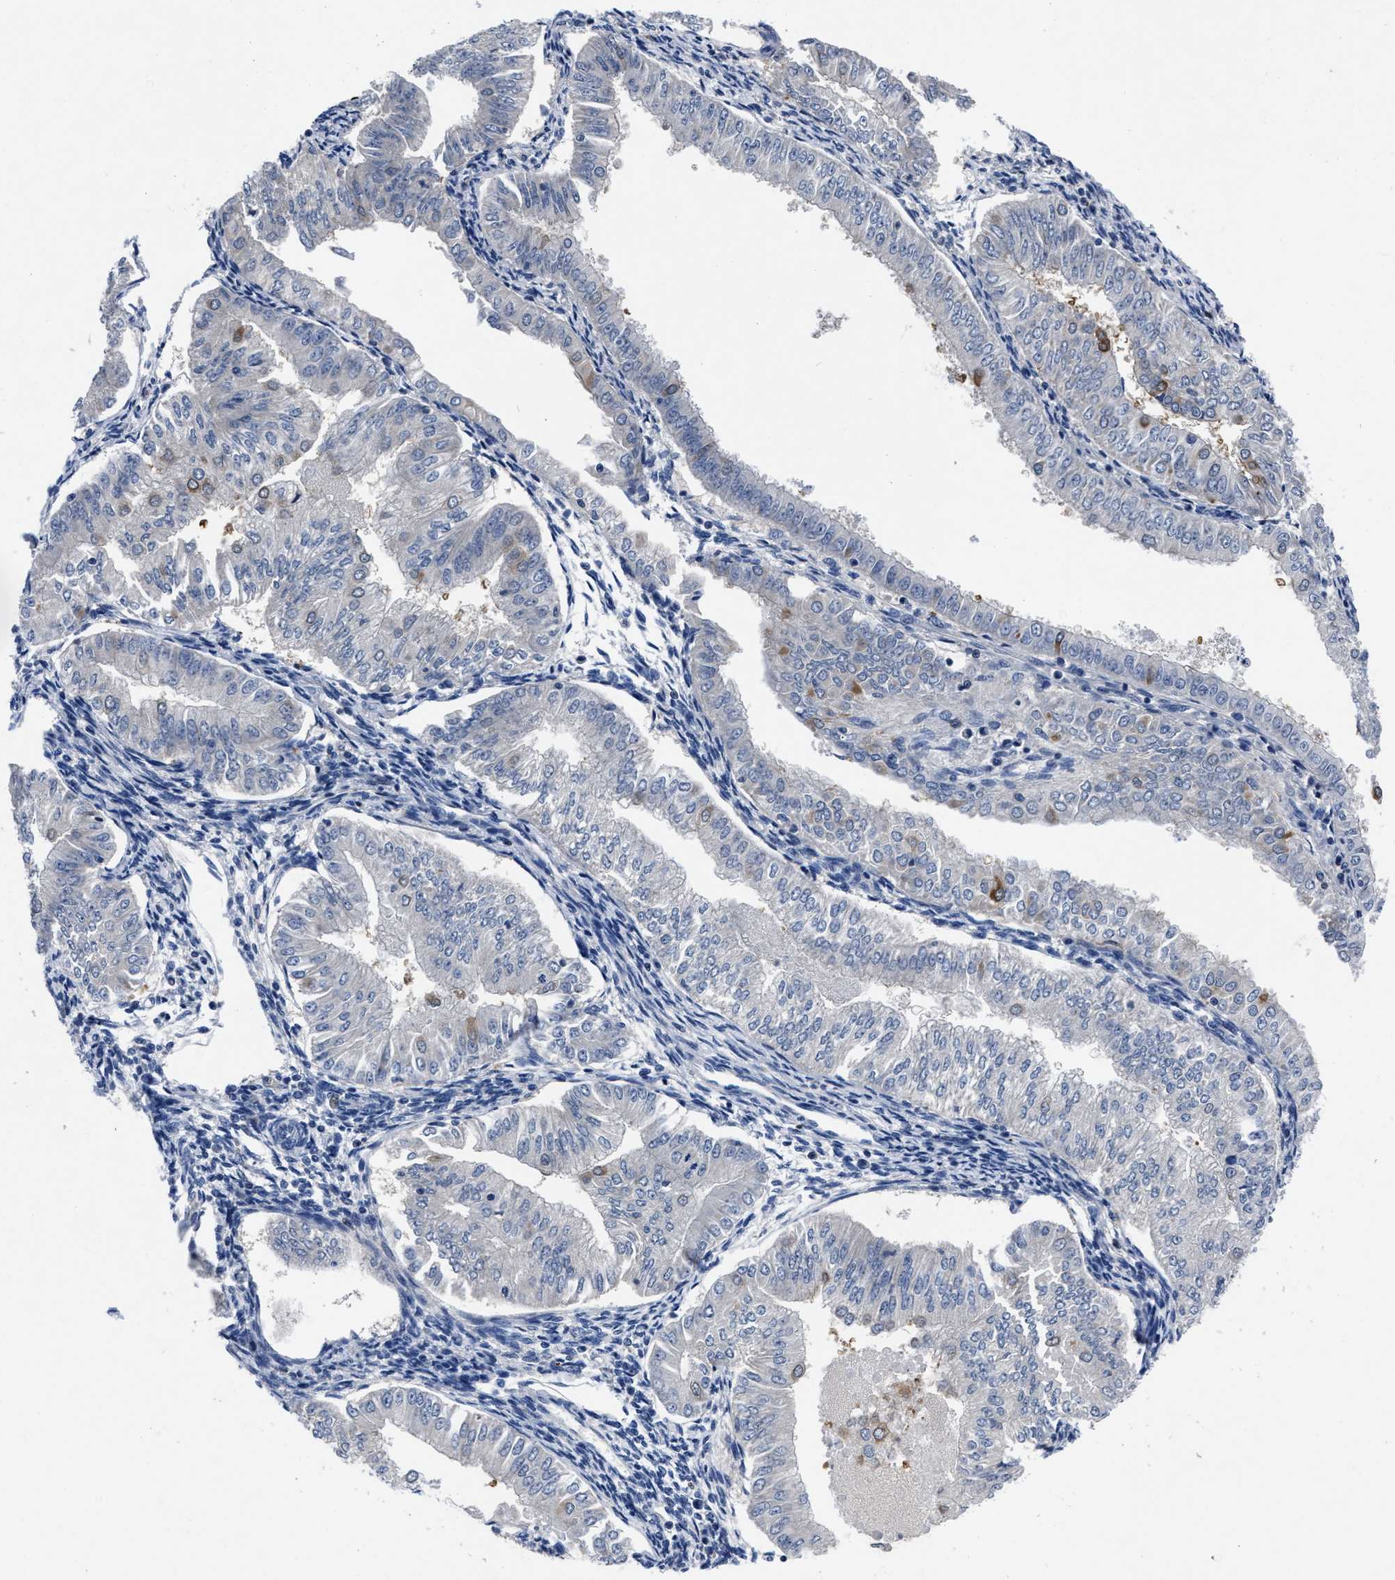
{"staining": {"intensity": "moderate", "quantity": "<25%", "location": "cytoplasmic/membranous"}, "tissue": "endometrial cancer", "cell_type": "Tumor cells", "image_type": "cancer", "snomed": [{"axis": "morphology", "description": "Normal tissue, NOS"}, {"axis": "morphology", "description": "Adenocarcinoma, NOS"}, {"axis": "topography", "description": "Endometrium"}], "caption": "Moderate cytoplasmic/membranous expression for a protein is identified in approximately <25% of tumor cells of endometrial cancer (adenocarcinoma) using immunohistochemistry.", "gene": "OR10G3", "patient": {"sex": "female", "age": 53}}